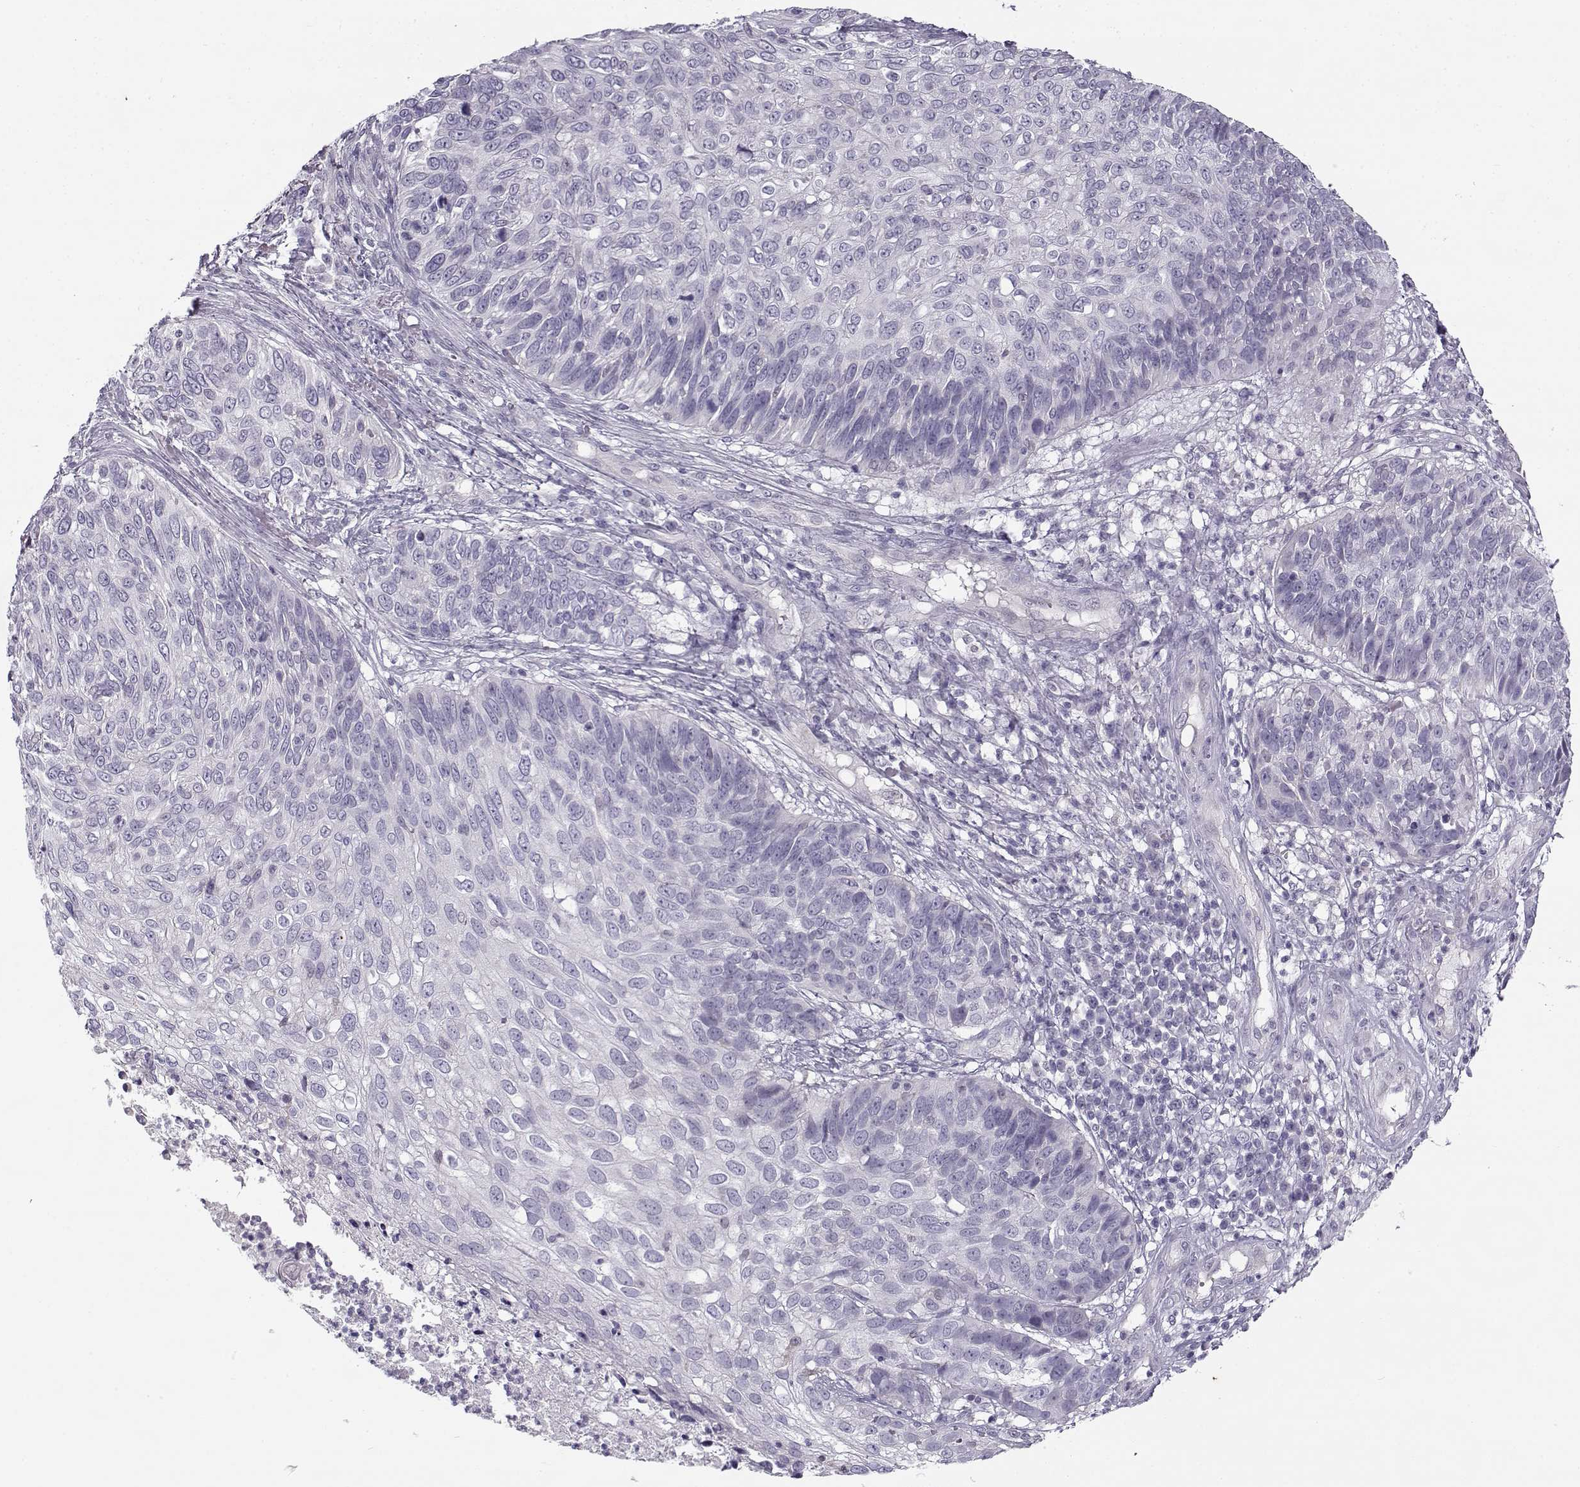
{"staining": {"intensity": "negative", "quantity": "none", "location": "none"}, "tissue": "skin cancer", "cell_type": "Tumor cells", "image_type": "cancer", "snomed": [{"axis": "morphology", "description": "Squamous cell carcinoma, NOS"}, {"axis": "topography", "description": "Skin"}], "caption": "Micrograph shows no protein positivity in tumor cells of skin squamous cell carcinoma tissue.", "gene": "TEX55", "patient": {"sex": "male", "age": 92}}